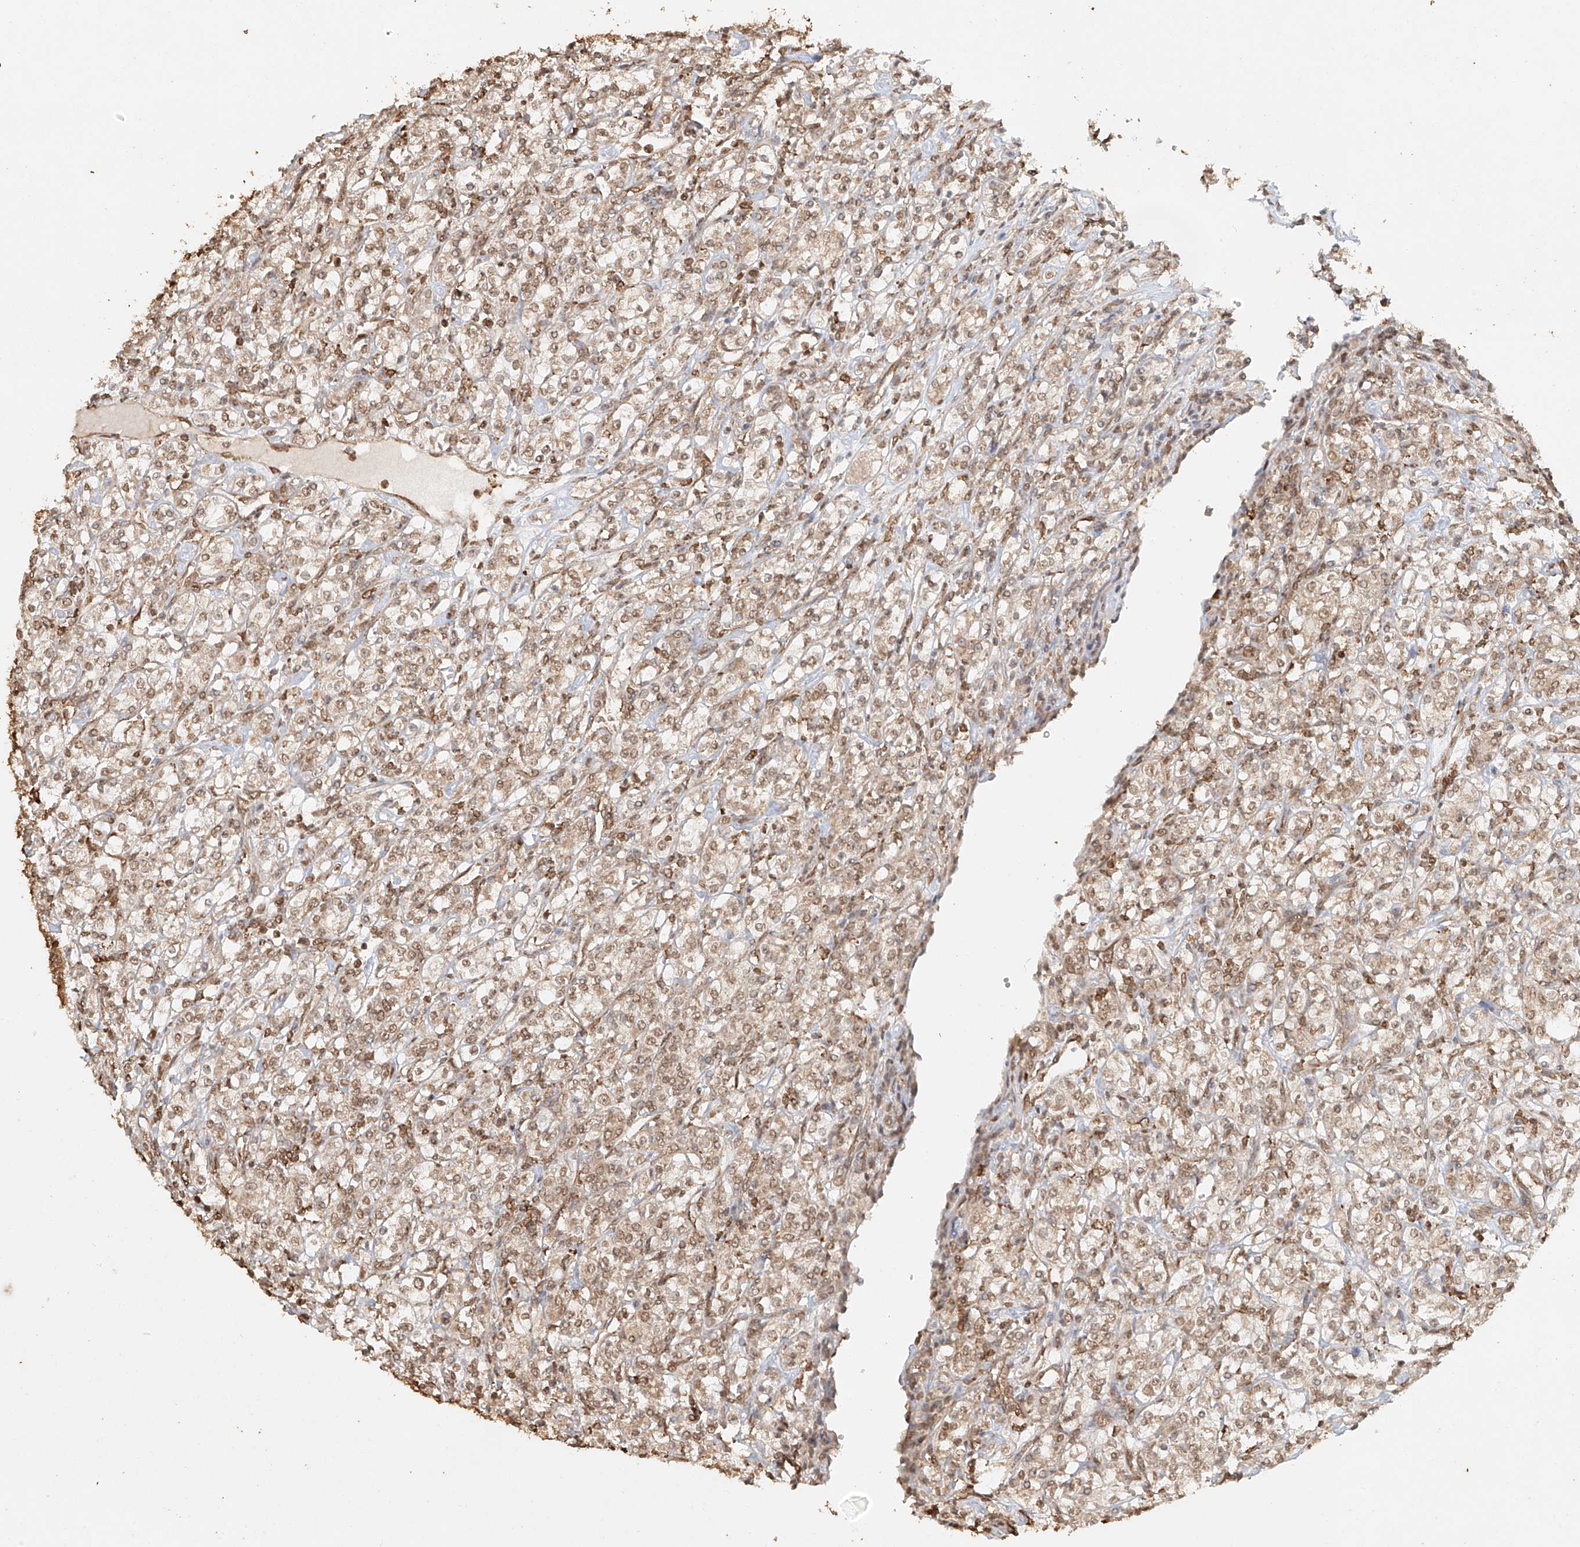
{"staining": {"intensity": "weak", "quantity": ">75%", "location": "cytoplasmic/membranous,nuclear"}, "tissue": "renal cancer", "cell_type": "Tumor cells", "image_type": "cancer", "snomed": [{"axis": "morphology", "description": "Adenocarcinoma, NOS"}, {"axis": "topography", "description": "Kidney"}], "caption": "A photomicrograph of adenocarcinoma (renal) stained for a protein shows weak cytoplasmic/membranous and nuclear brown staining in tumor cells. (DAB (3,3'-diaminobenzidine) = brown stain, brightfield microscopy at high magnification).", "gene": "TIGAR", "patient": {"sex": "male", "age": 77}}